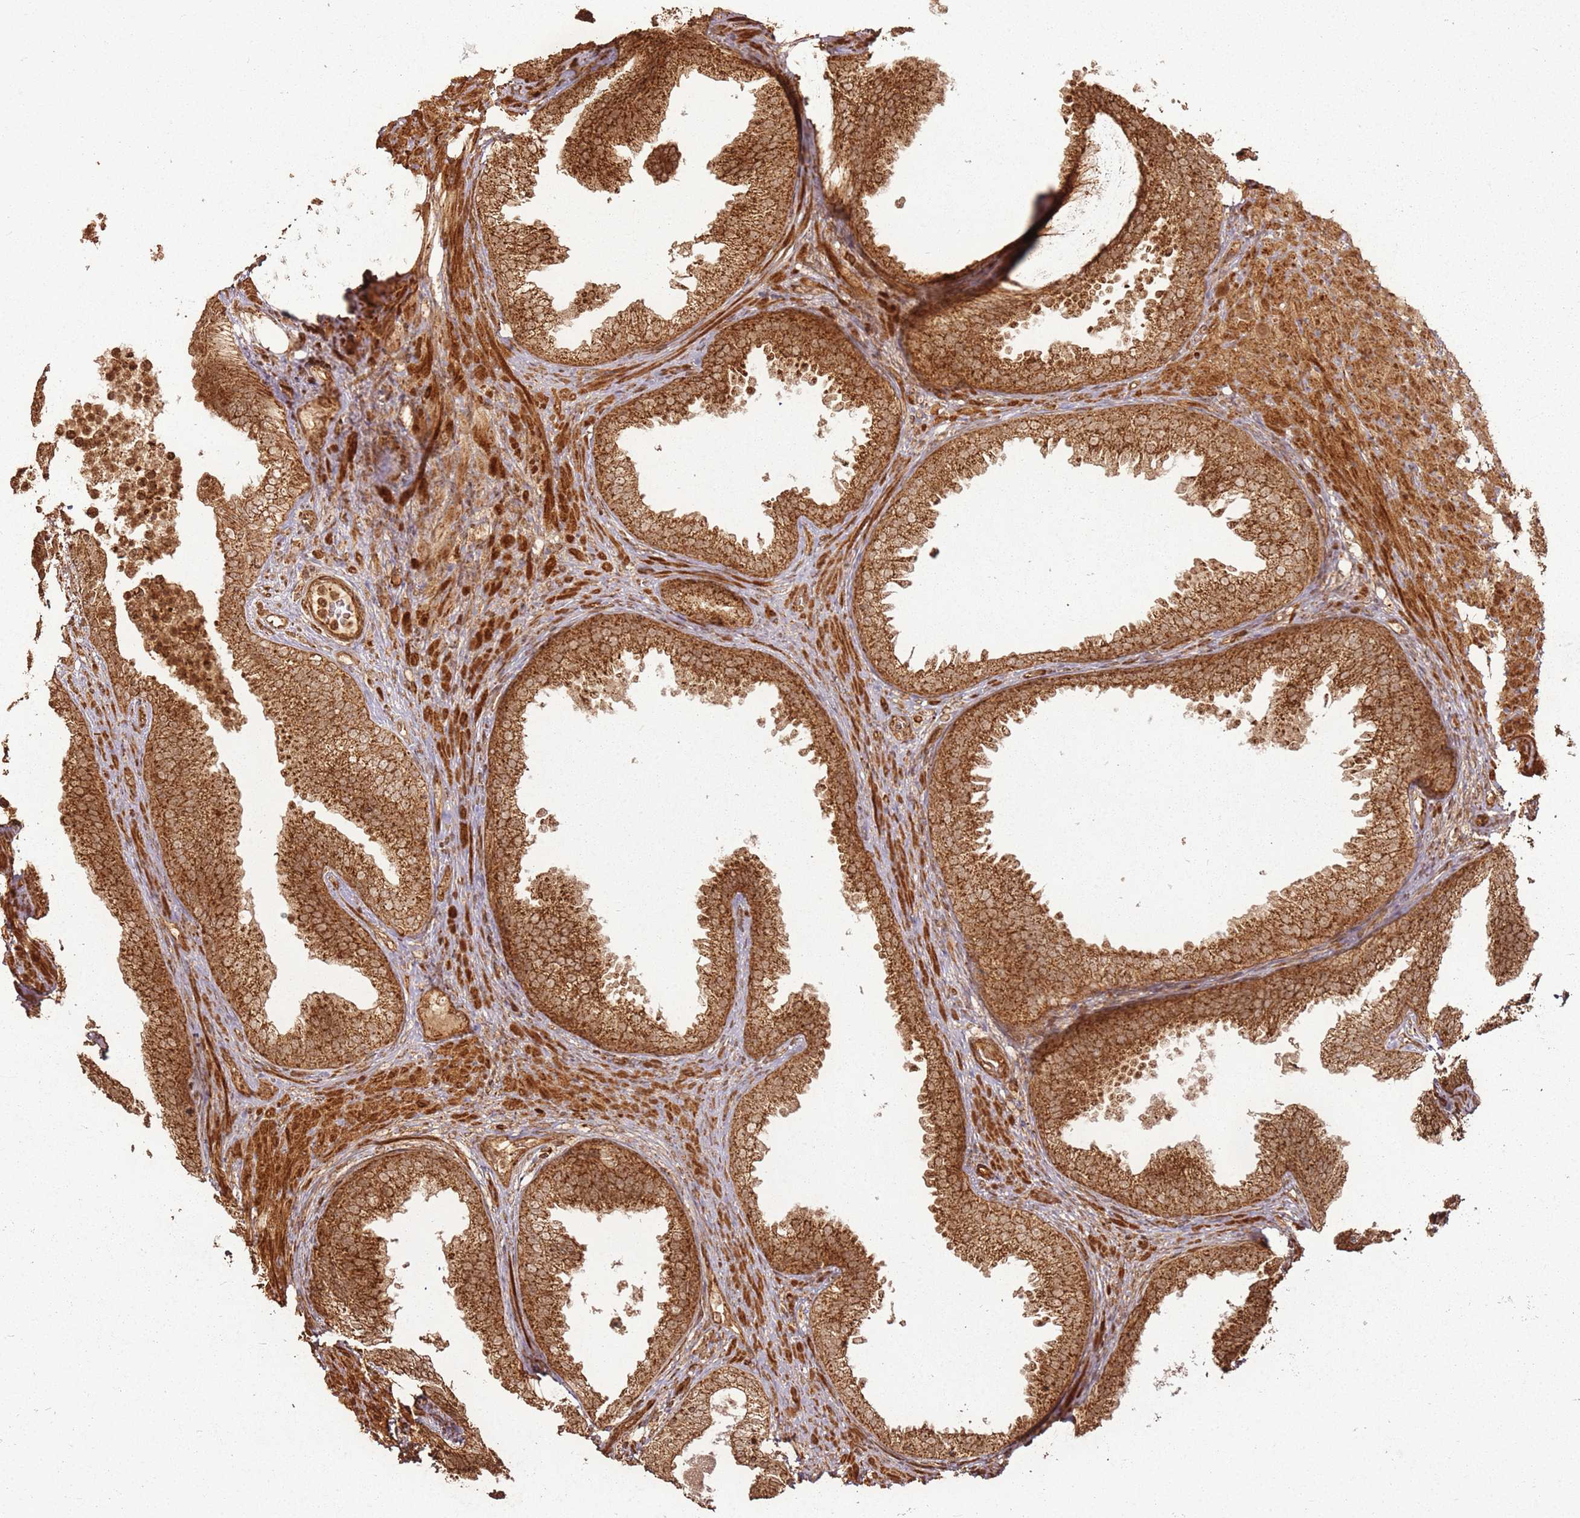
{"staining": {"intensity": "strong", "quantity": ">75%", "location": "cytoplasmic/membranous"}, "tissue": "prostate", "cell_type": "Glandular cells", "image_type": "normal", "snomed": [{"axis": "morphology", "description": "Normal tissue, NOS"}, {"axis": "topography", "description": "Prostate"}], "caption": "An image showing strong cytoplasmic/membranous positivity in approximately >75% of glandular cells in normal prostate, as visualized by brown immunohistochemical staining.", "gene": "MRPS6", "patient": {"sex": "male", "age": 76}}